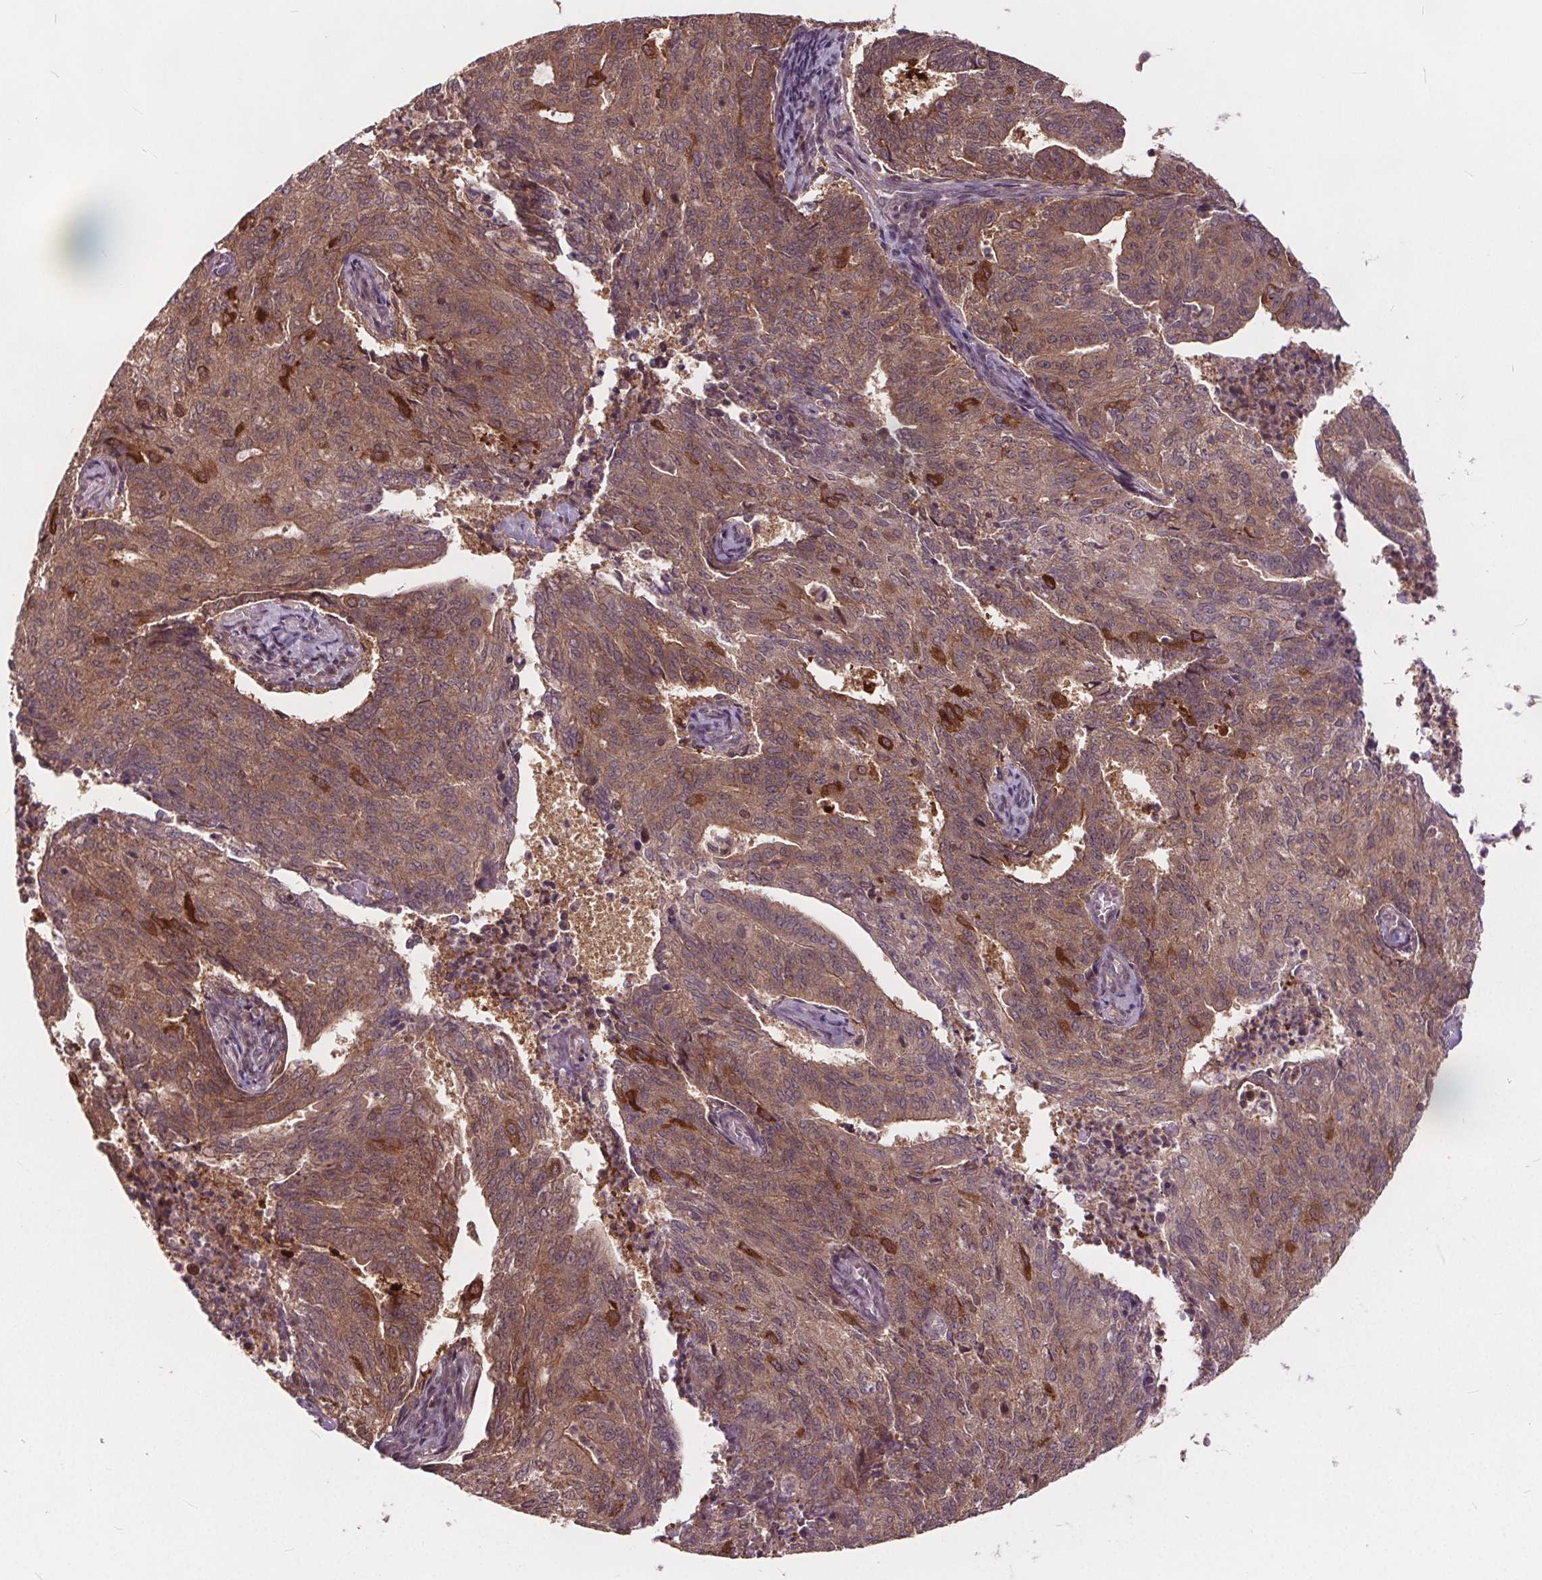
{"staining": {"intensity": "moderate", "quantity": ">75%", "location": "cytoplasmic/membranous"}, "tissue": "endometrial cancer", "cell_type": "Tumor cells", "image_type": "cancer", "snomed": [{"axis": "morphology", "description": "Adenocarcinoma, NOS"}, {"axis": "topography", "description": "Endometrium"}], "caption": "Brown immunohistochemical staining in endometrial adenocarcinoma exhibits moderate cytoplasmic/membranous staining in about >75% of tumor cells. (DAB (3,3'-diaminobenzidine) IHC, brown staining for protein, blue staining for nuclei).", "gene": "HIF1AN", "patient": {"sex": "female", "age": 82}}